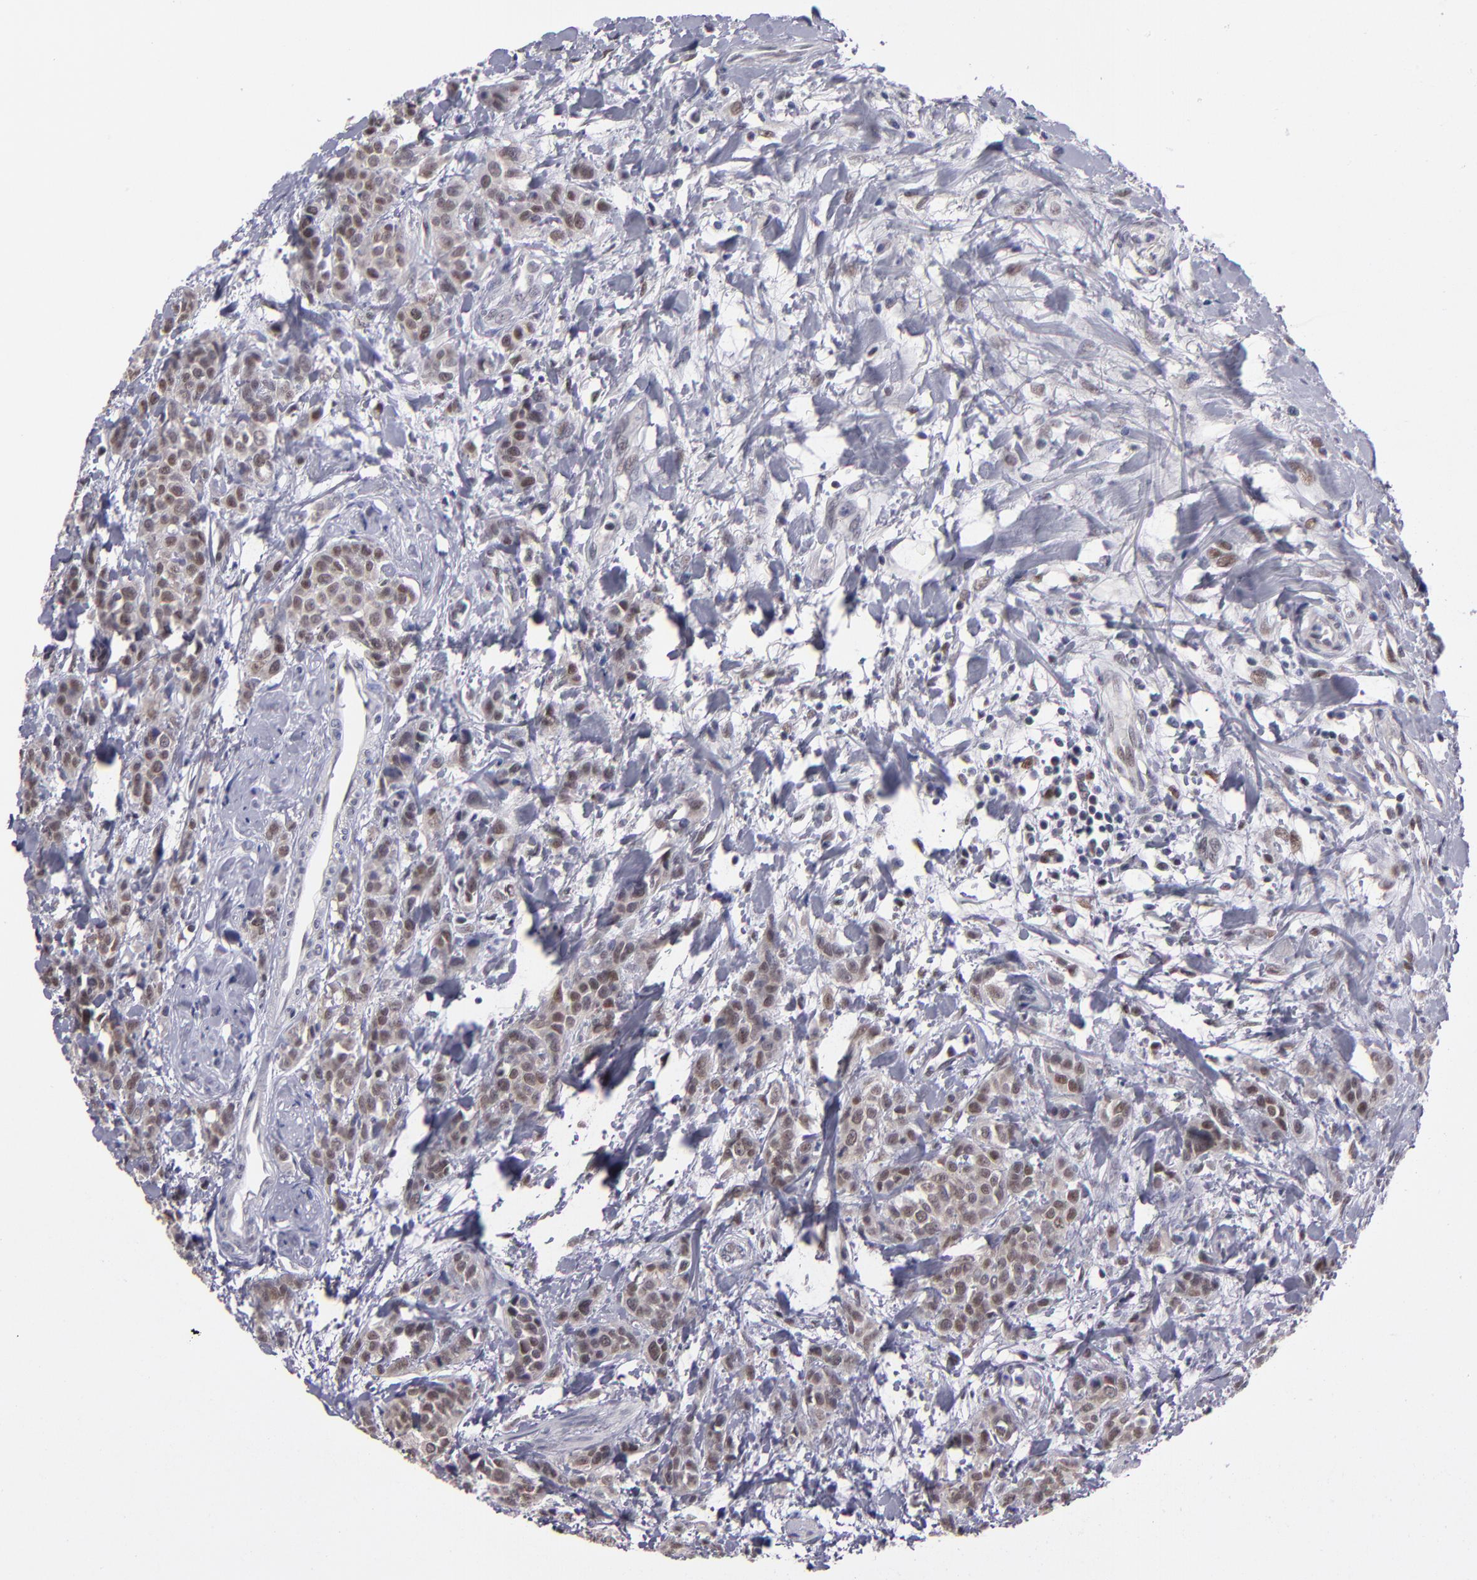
{"staining": {"intensity": "moderate", "quantity": ">75%", "location": "nuclear"}, "tissue": "urothelial cancer", "cell_type": "Tumor cells", "image_type": "cancer", "snomed": [{"axis": "morphology", "description": "Urothelial carcinoma, High grade"}, {"axis": "topography", "description": "Urinary bladder"}], "caption": "An image of urothelial cancer stained for a protein exhibits moderate nuclear brown staining in tumor cells.", "gene": "OTUB2", "patient": {"sex": "male", "age": 56}}